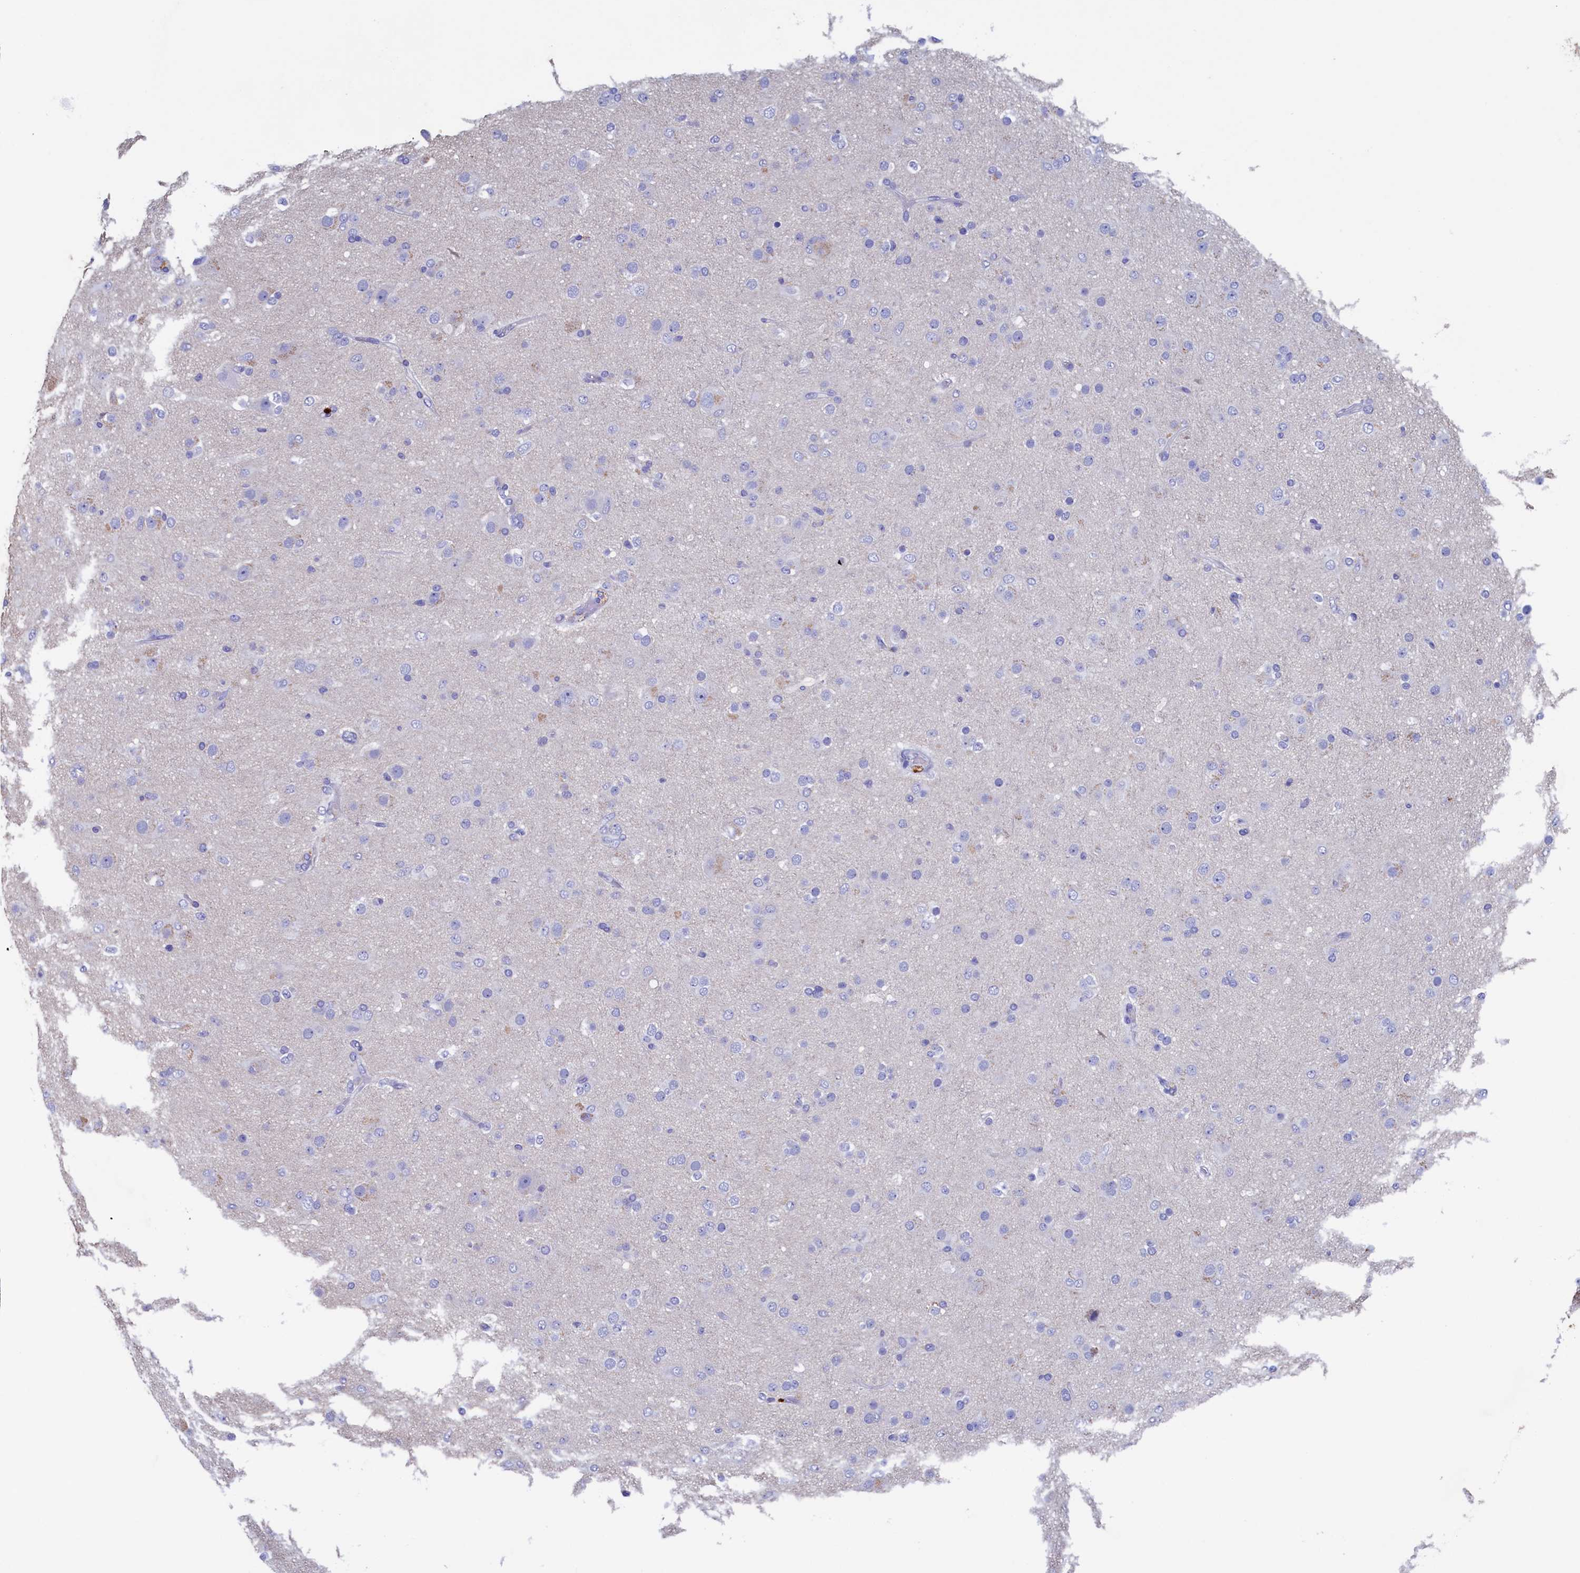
{"staining": {"intensity": "negative", "quantity": "none", "location": "none"}, "tissue": "glioma", "cell_type": "Tumor cells", "image_type": "cancer", "snomed": [{"axis": "morphology", "description": "Glioma, malignant, Low grade"}, {"axis": "topography", "description": "Brain"}], "caption": "Protein analysis of malignant glioma (low-grade) exhibits no significant staining in tumor cells.", "gene": "CBLIF", "patient": {"sex": "male", "age": 65}}